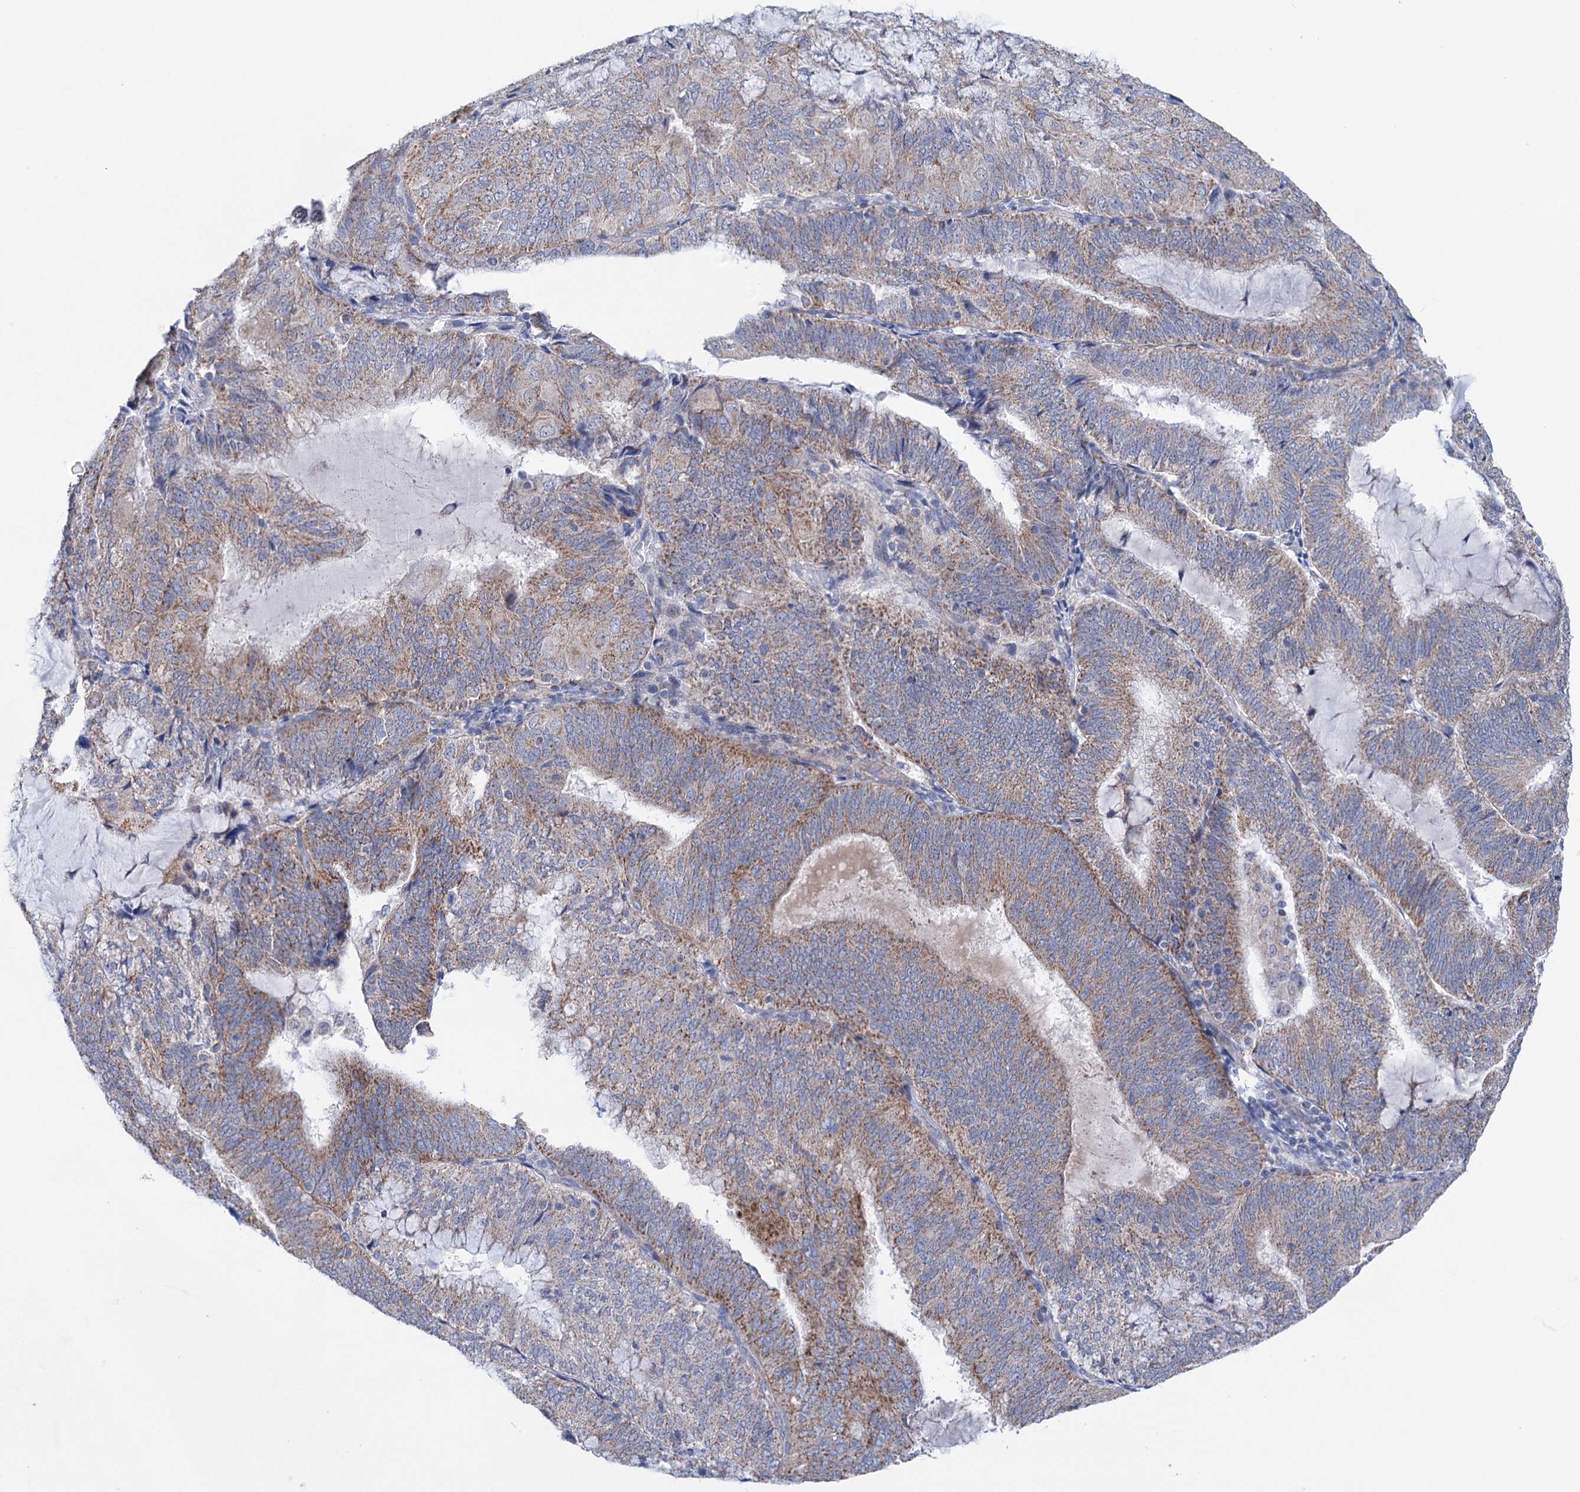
{"staining": {"intensity": "moderate", "quantity": "25%-75%", "location": "cytoplasmic/membranous"}, "tissue": "endometrial cancer", "cell_type": "Tumor cells", "image_type": "cancer", "snomed": [{"axis": "morphology", "description": "Adenocarcinoma, NOS"}, {"axis": "topography", "description": "Endometrium"}], "caption": "About 25%-75% of tumor cells in human endometrial adenocarcinoma exhibit moderate cytoplasmic/membranous protein staining as visualized by brown immunohistochemical staining.", "gene": "SUCLA2", "patient": {"sex": "female", "age": 81}}